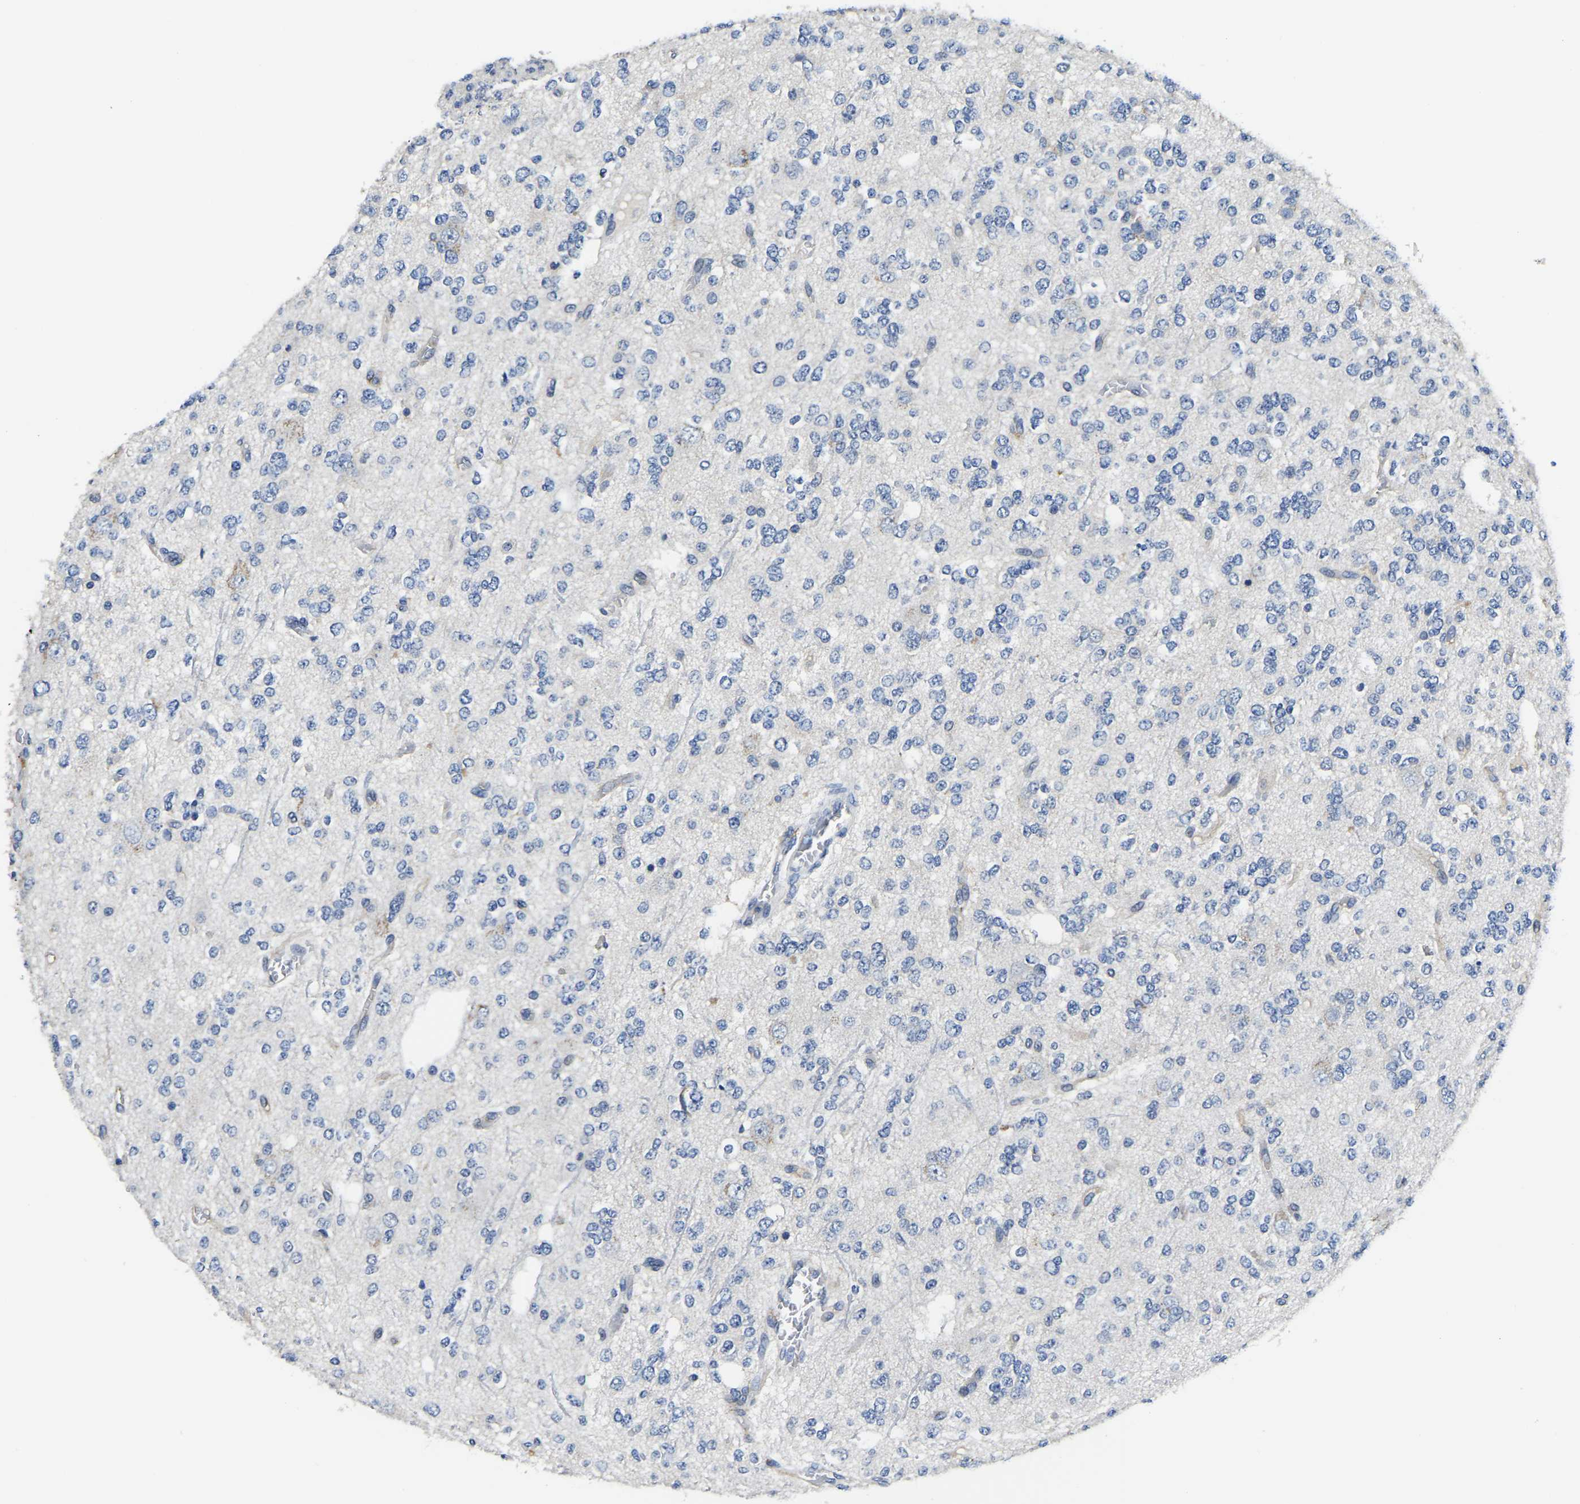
{"staining": {"intensity": "negative", "quantity": "none", "location": "none"}, "tissue": "glioma", "cell_type": "Tumor cells", "image_type": "cancer", "snomed": [{"axis": "morphology", "description": "Glioma, malignant, Low grade"}, {"axis": "topography", "description": "Brain"}], "caption": "The histopathology image demonstrates no staining of tumor cells in low-grade glioma (malignant).", "gene": "ITGA2", "patient": {"sex": "male", "age": 38}}